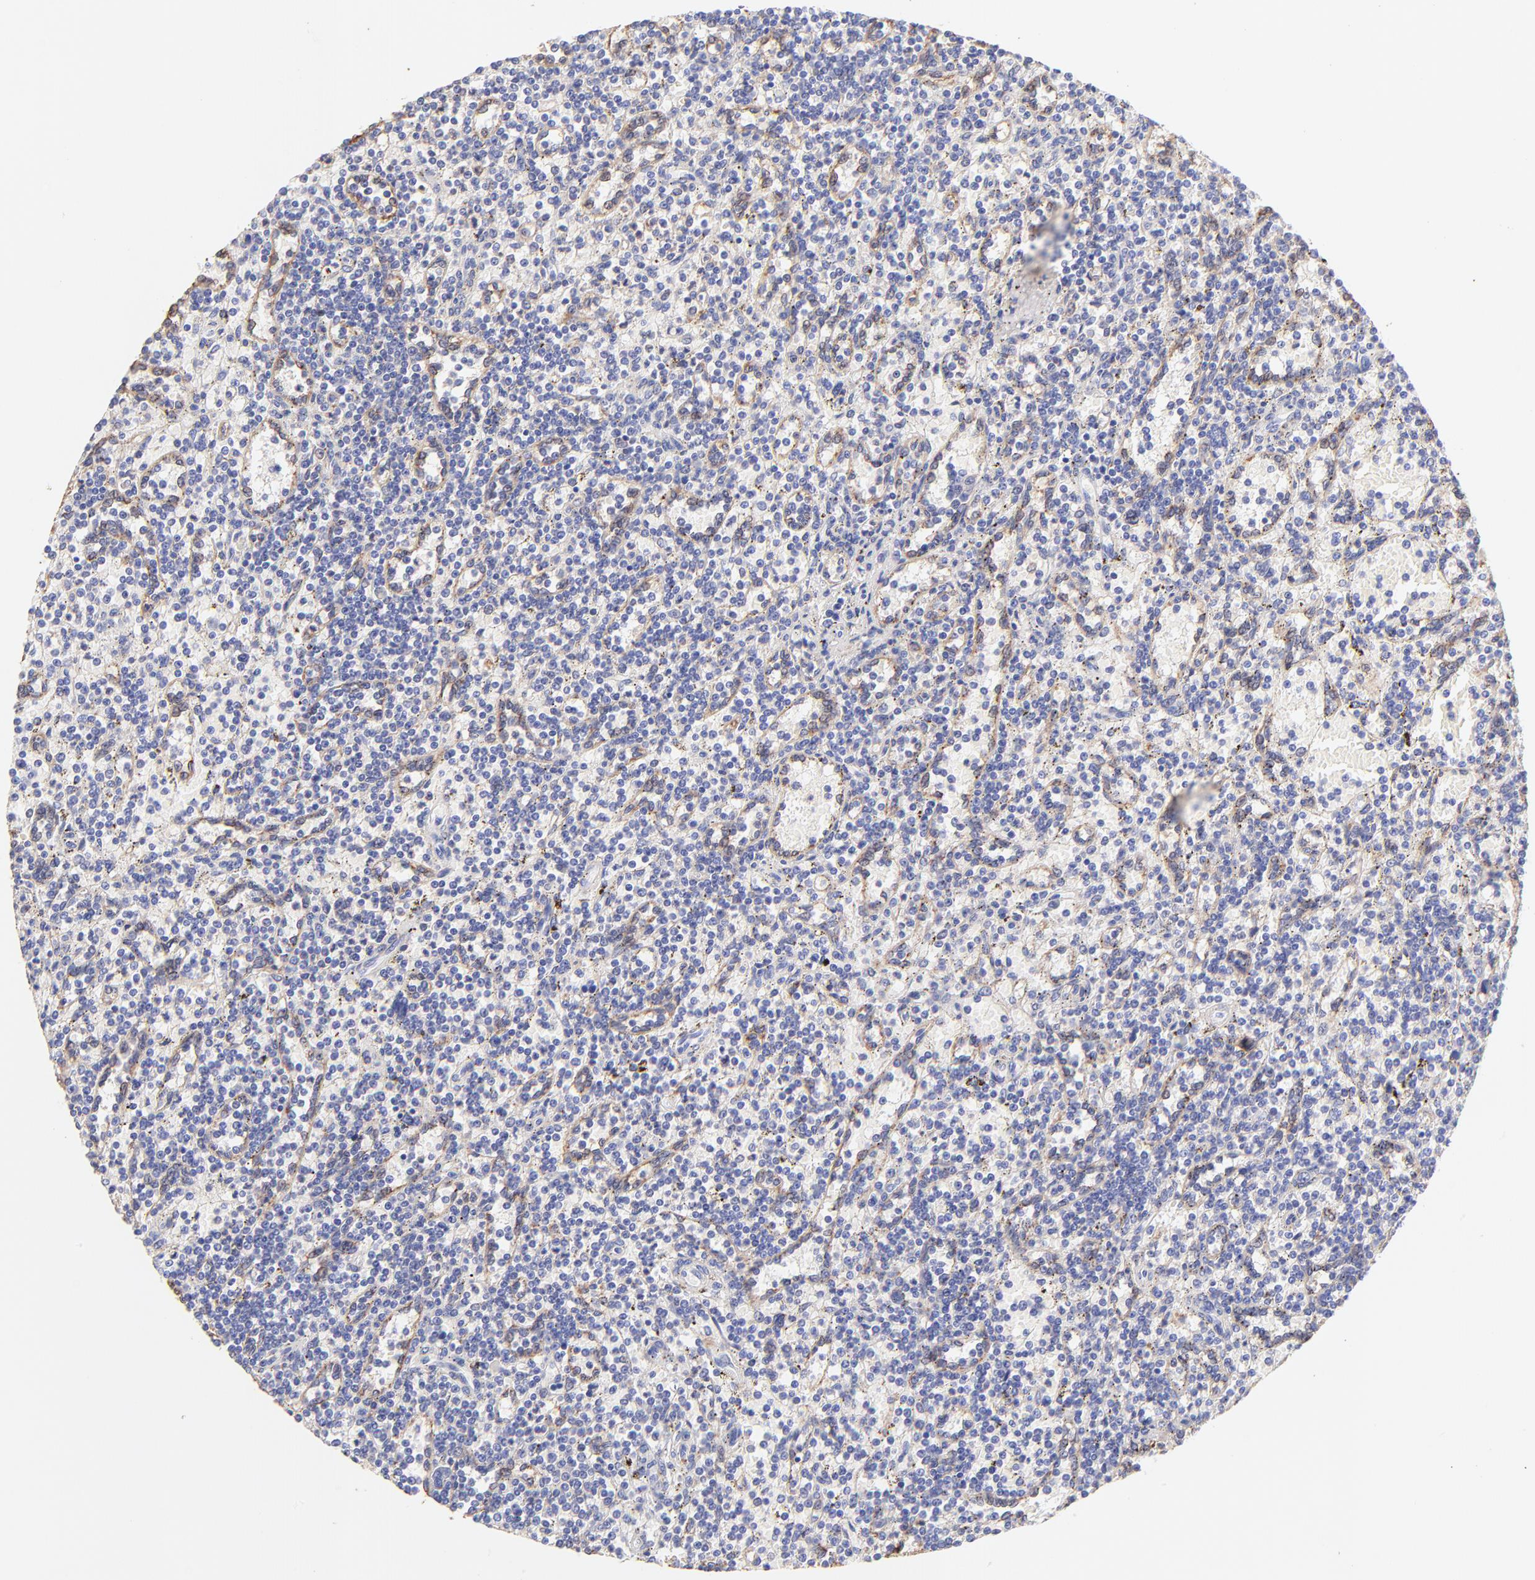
{"staining": {"intensity": "negative", "quantity": "none", "location": "none"}, "tissue": "lymphoma", "cell_type": "Tumor cells", "image_type": "cancer", "snomed": [{"axis": "morphology", "description": "Malignant lymphoma, non-Hodgkin's type, Low grade"}, {"axis": "topography", "description": "Spleen"}], "caption": "The histopathology image displays no staining of tumor cells in lymphoma. The staining is performed using DAB brown chromogen with nuclei counter-stained in using hematoxylin.", "gene": "BGN", "patient": {"sex": "male", "age": 73}}